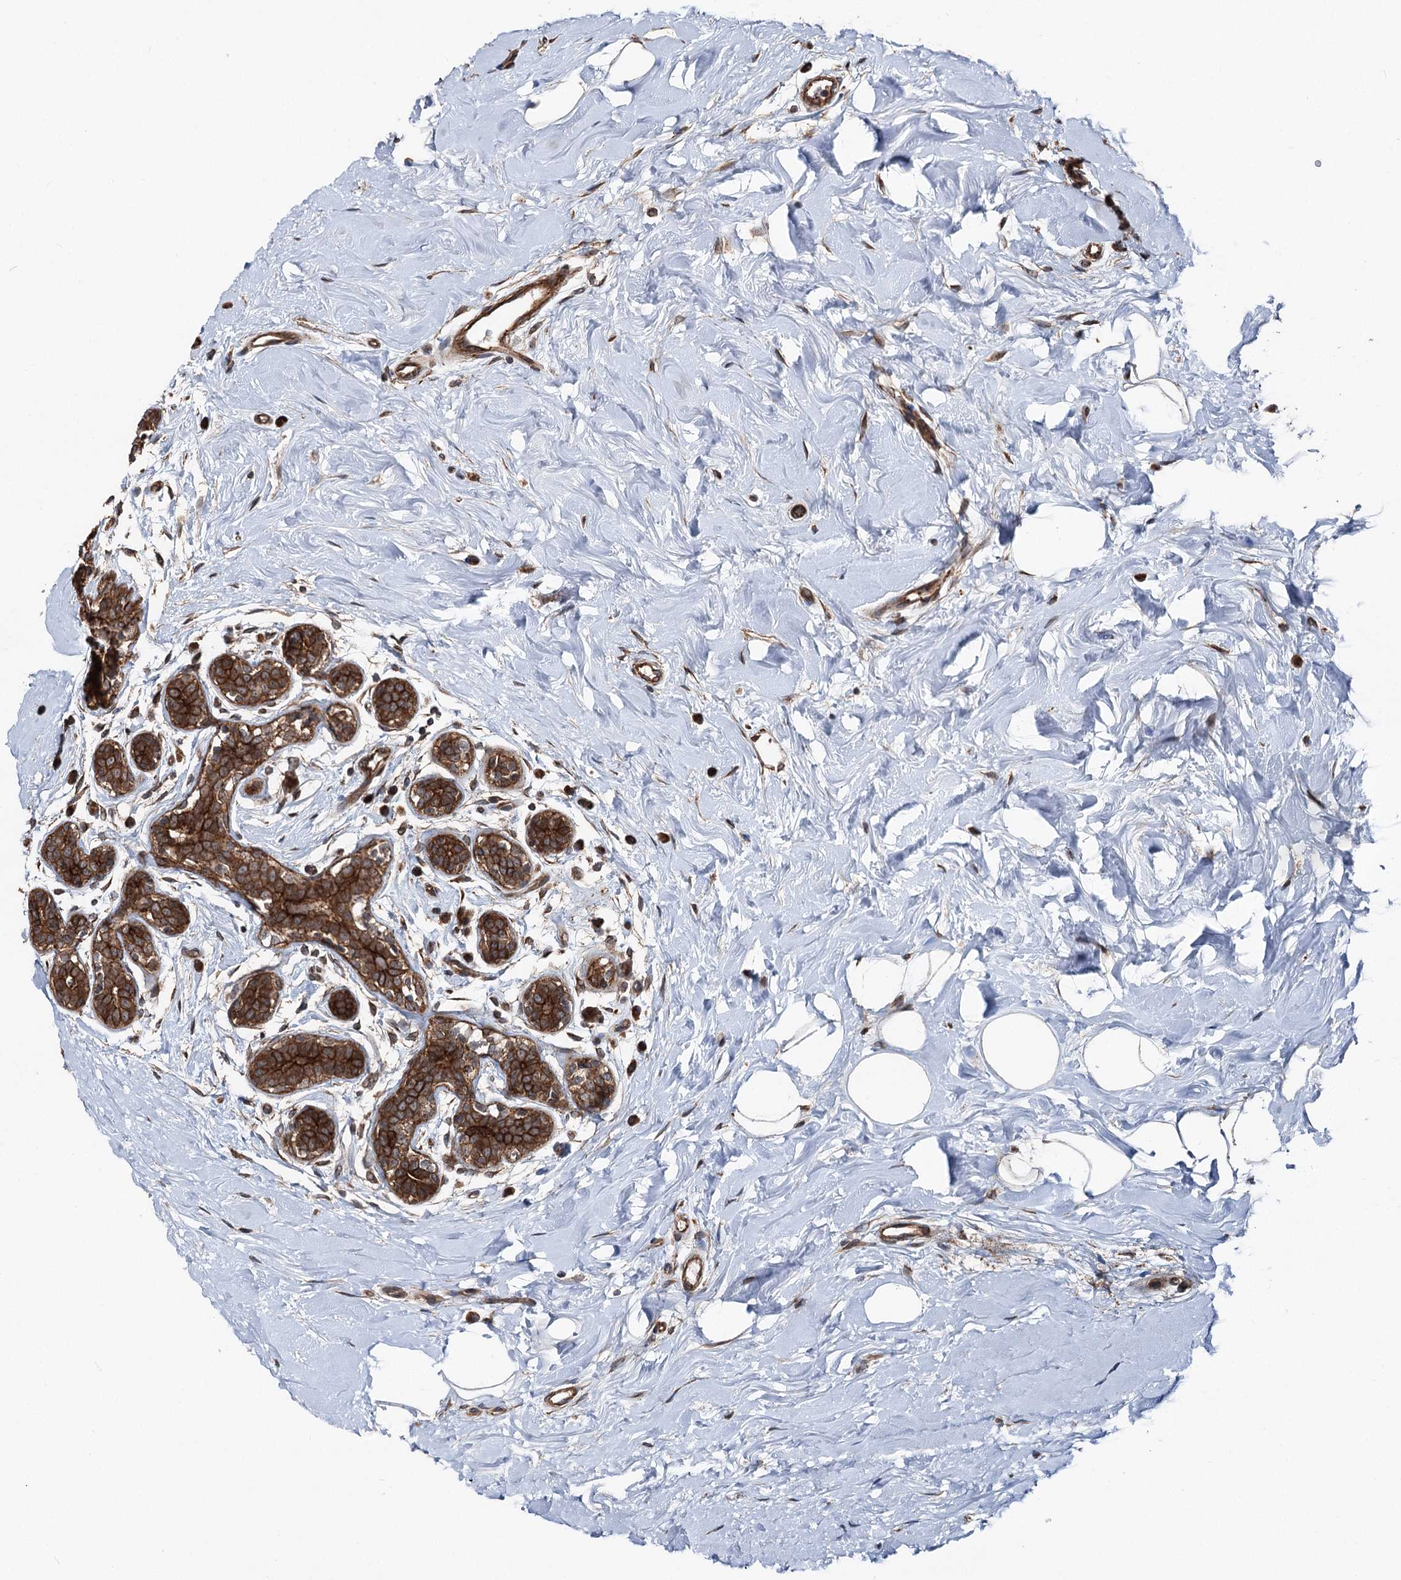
{"staining": {"intensity": "strong", "quantity": ">75%", "location": "cytoplasmic/membranous"}, "tissue": "breast cancer", "cell_type": "Tumor cells", "image_type": "cancer", "snomed": [{"axis": "morphology", "description": "Normal tissue, NOS"}, {"axis": "morphology", "description": "Duct carcinoma"}, {"axis": "topography", "description": "Breast"}], "caption": "Strong cytoplasmic/membranous protein positivity is present in approximately >75% of tumor cells in breast intraductal carcinoma.", "gene": "ITFG2", "patient": {"sex": "female", "age": 39}}